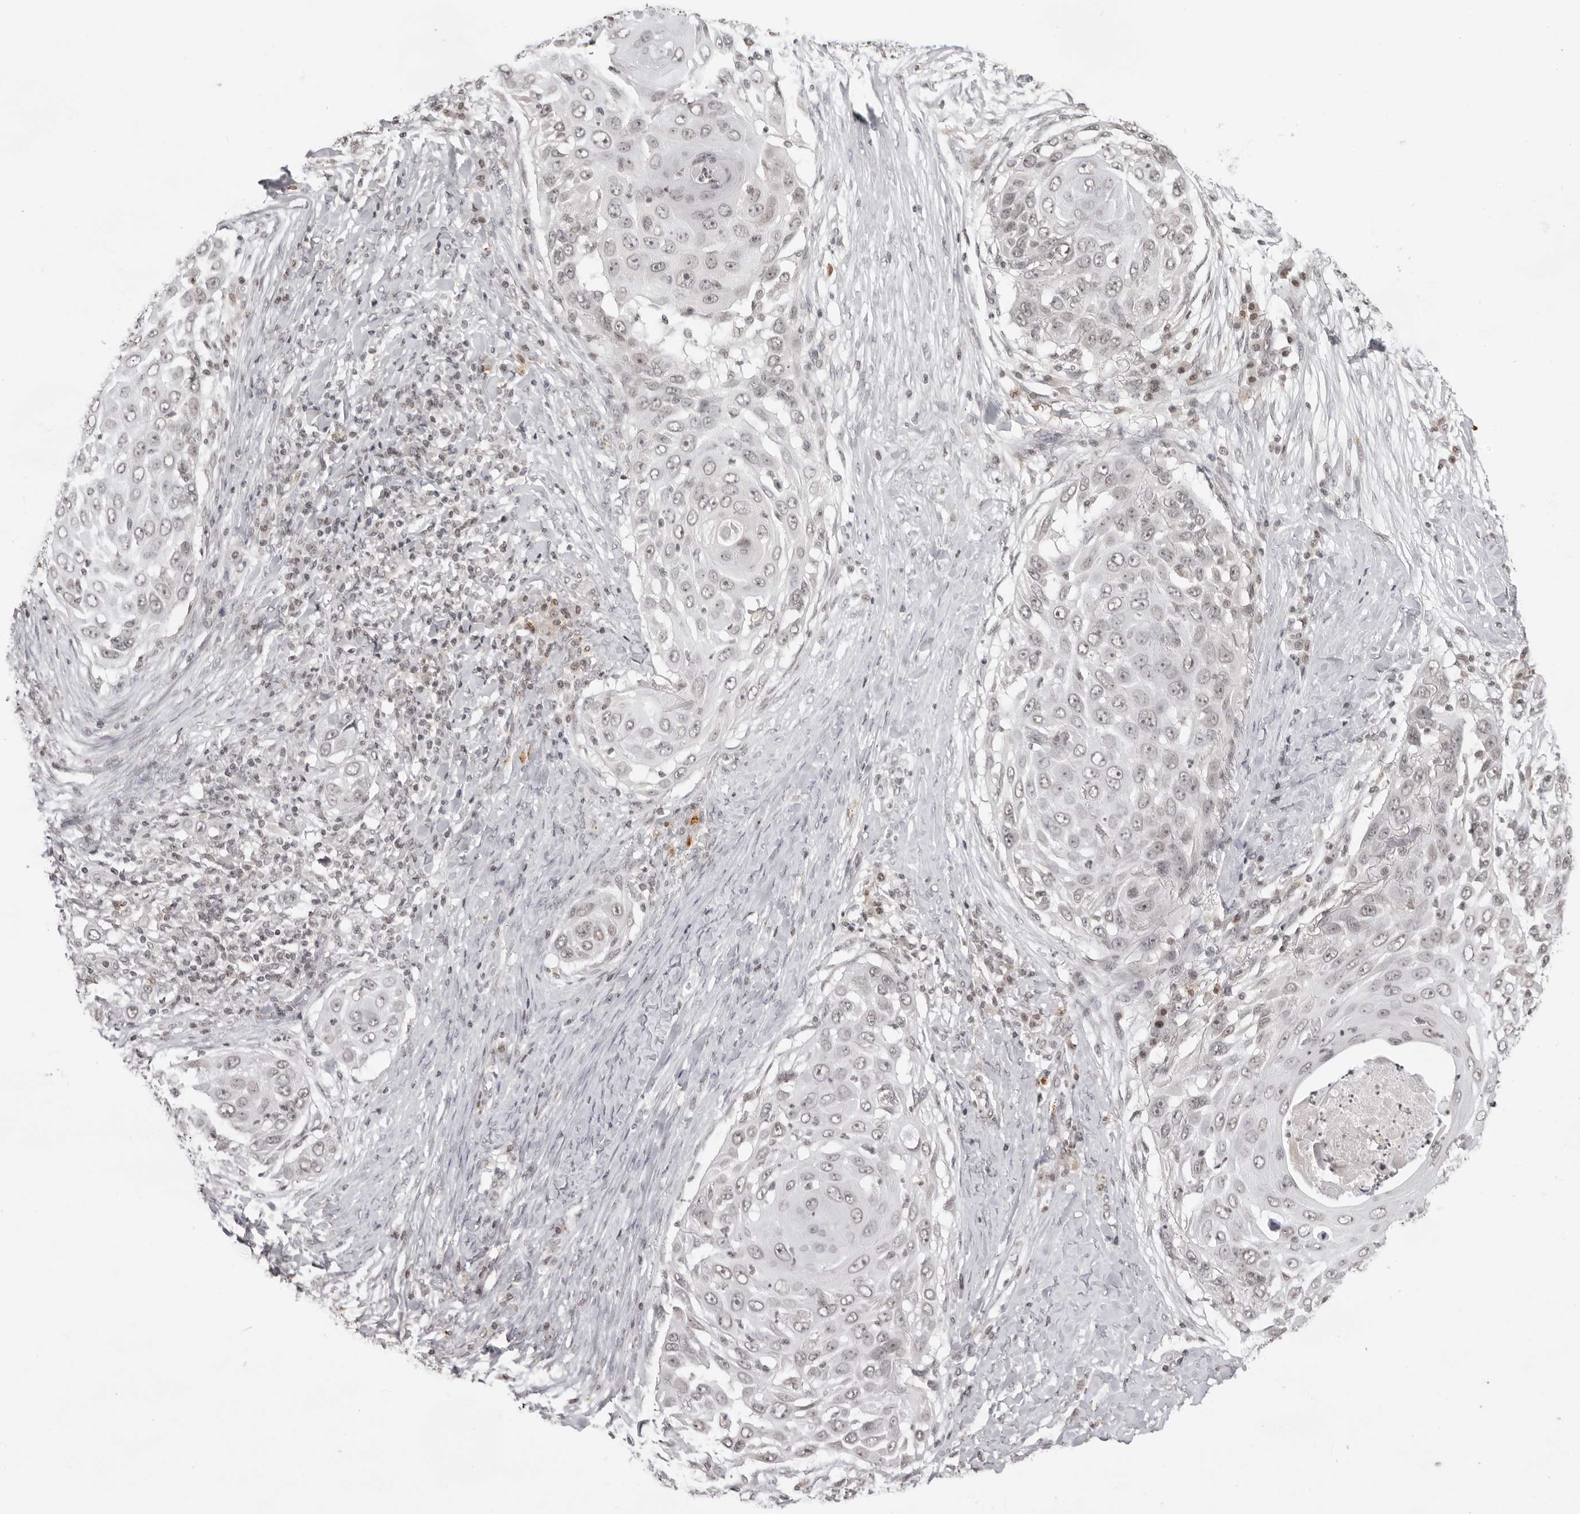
{"staining": {"intensity": "weak", "quantity": "<25%", "location": "nuclear"}, "tissue": "skin cancer", "cell_type": "Tumor cells", "image_type": "cancer", "snomed": [{"axis": "morphology", "description": "Squamous cell carcinoma, NOS"}, {"axis": "topography", "description": "Skin"}], "caption": "The micrograph displays no staining of tumor cells in skin cancer (squamous cell carcinoma).", "gene": "NTM", "patient": {"sex": "female", "age": 44}}